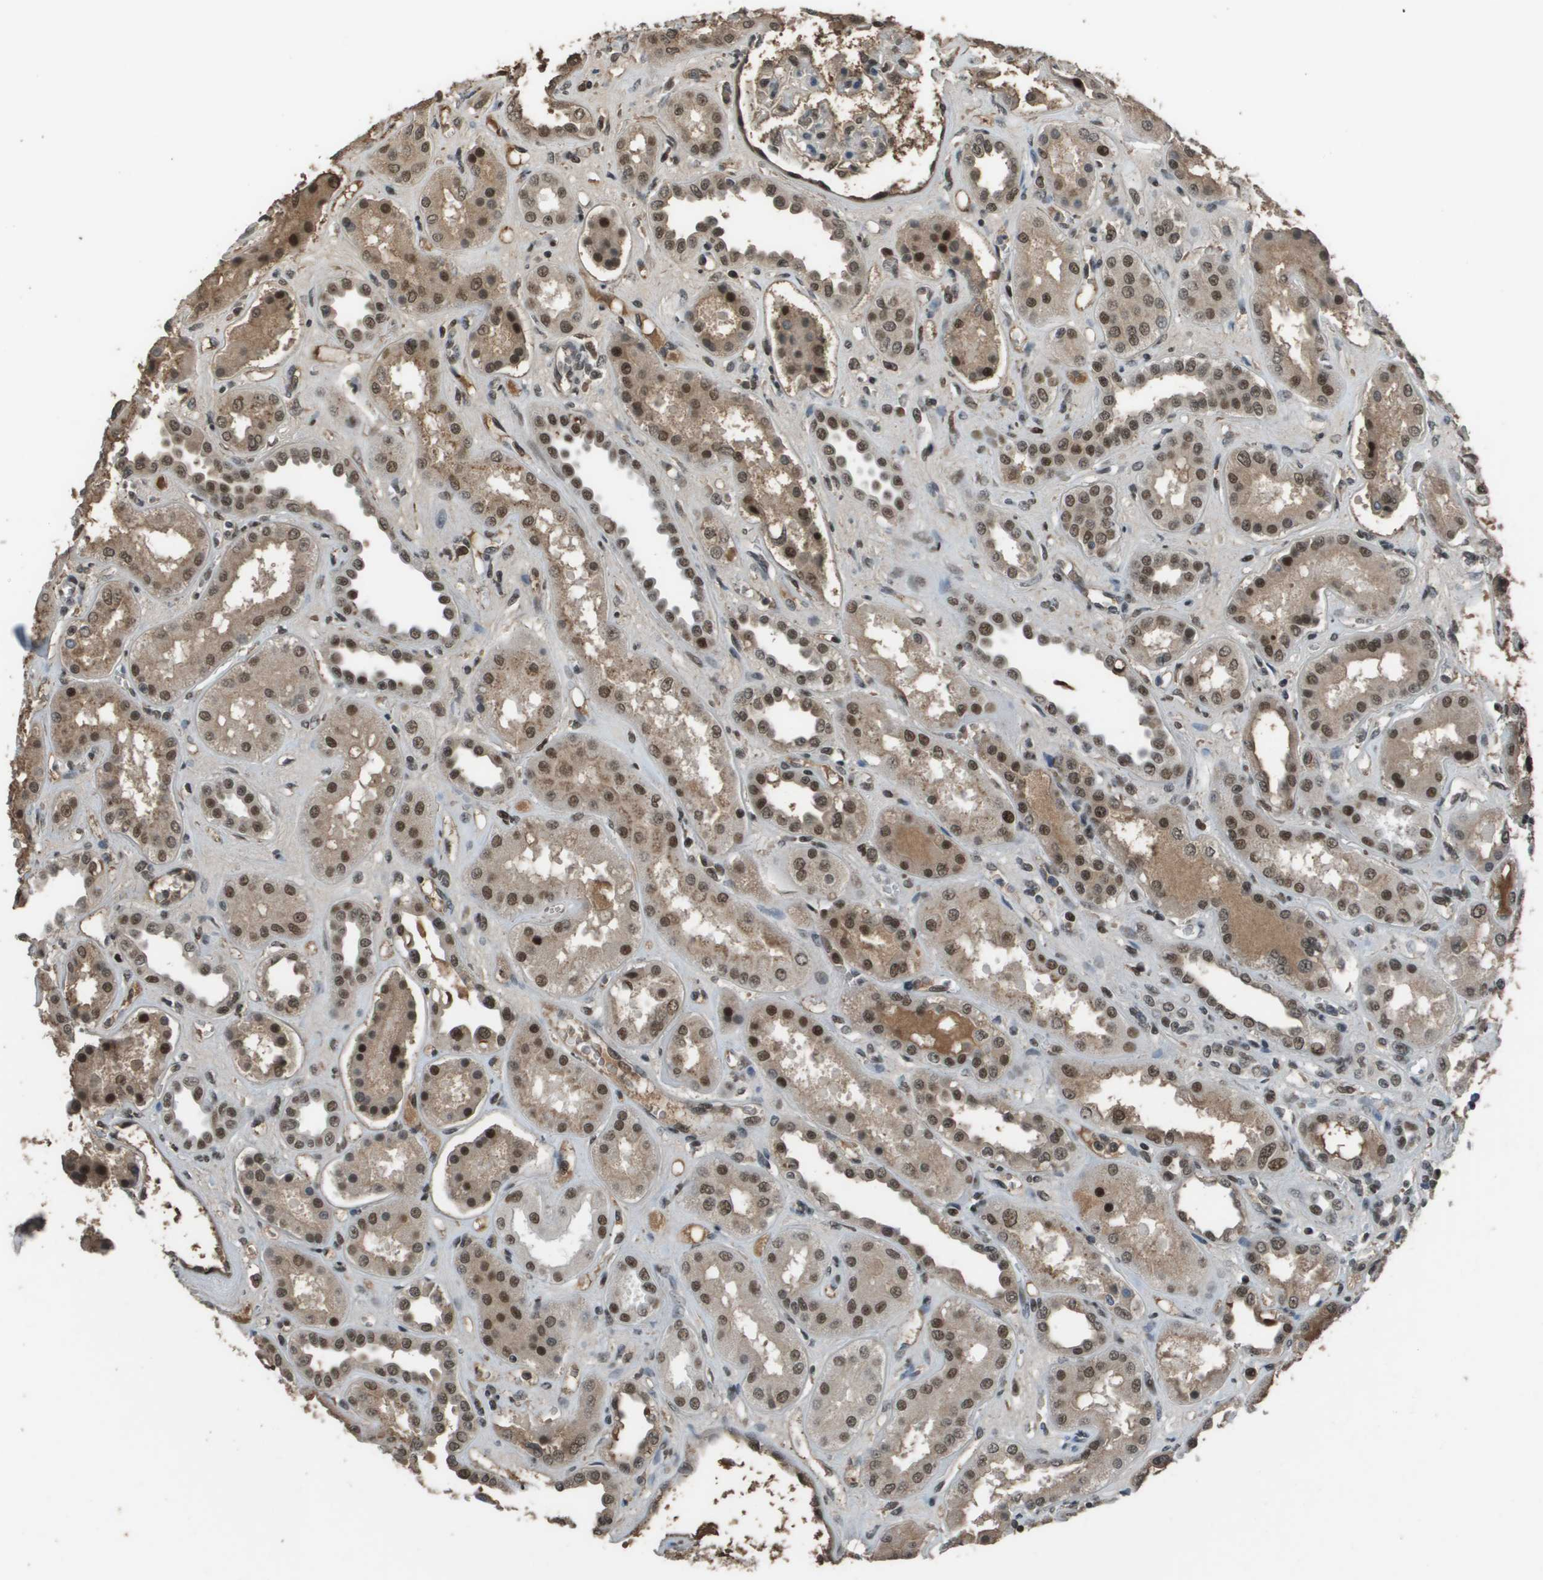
{"staining": {"intensity": "moderate", "quantity": "<25%", "location": "nuclear"}, "tissue": "kidney", "cell_type": "Cells in glomeruli", "image_type": "normal", "snomed": [{"axis": "morphology", "description": "Normal tissue, NOS"}, {"axis": "topography", "description": "Kidney"}], "caption": "IHC staining of normal kidney, which shows low levels of moderate nuclear positivity in about <25% of cells in glomeruli indicating moderate nuclear protein staining. The staining was performed using DAB (3,3'-diaminobenzidine) (brown) for protein detection and nuclei were counterstained in hematoxylin (blue).", "gene": "THRAP3", "patient": {"sex": "male", "age": 59}}